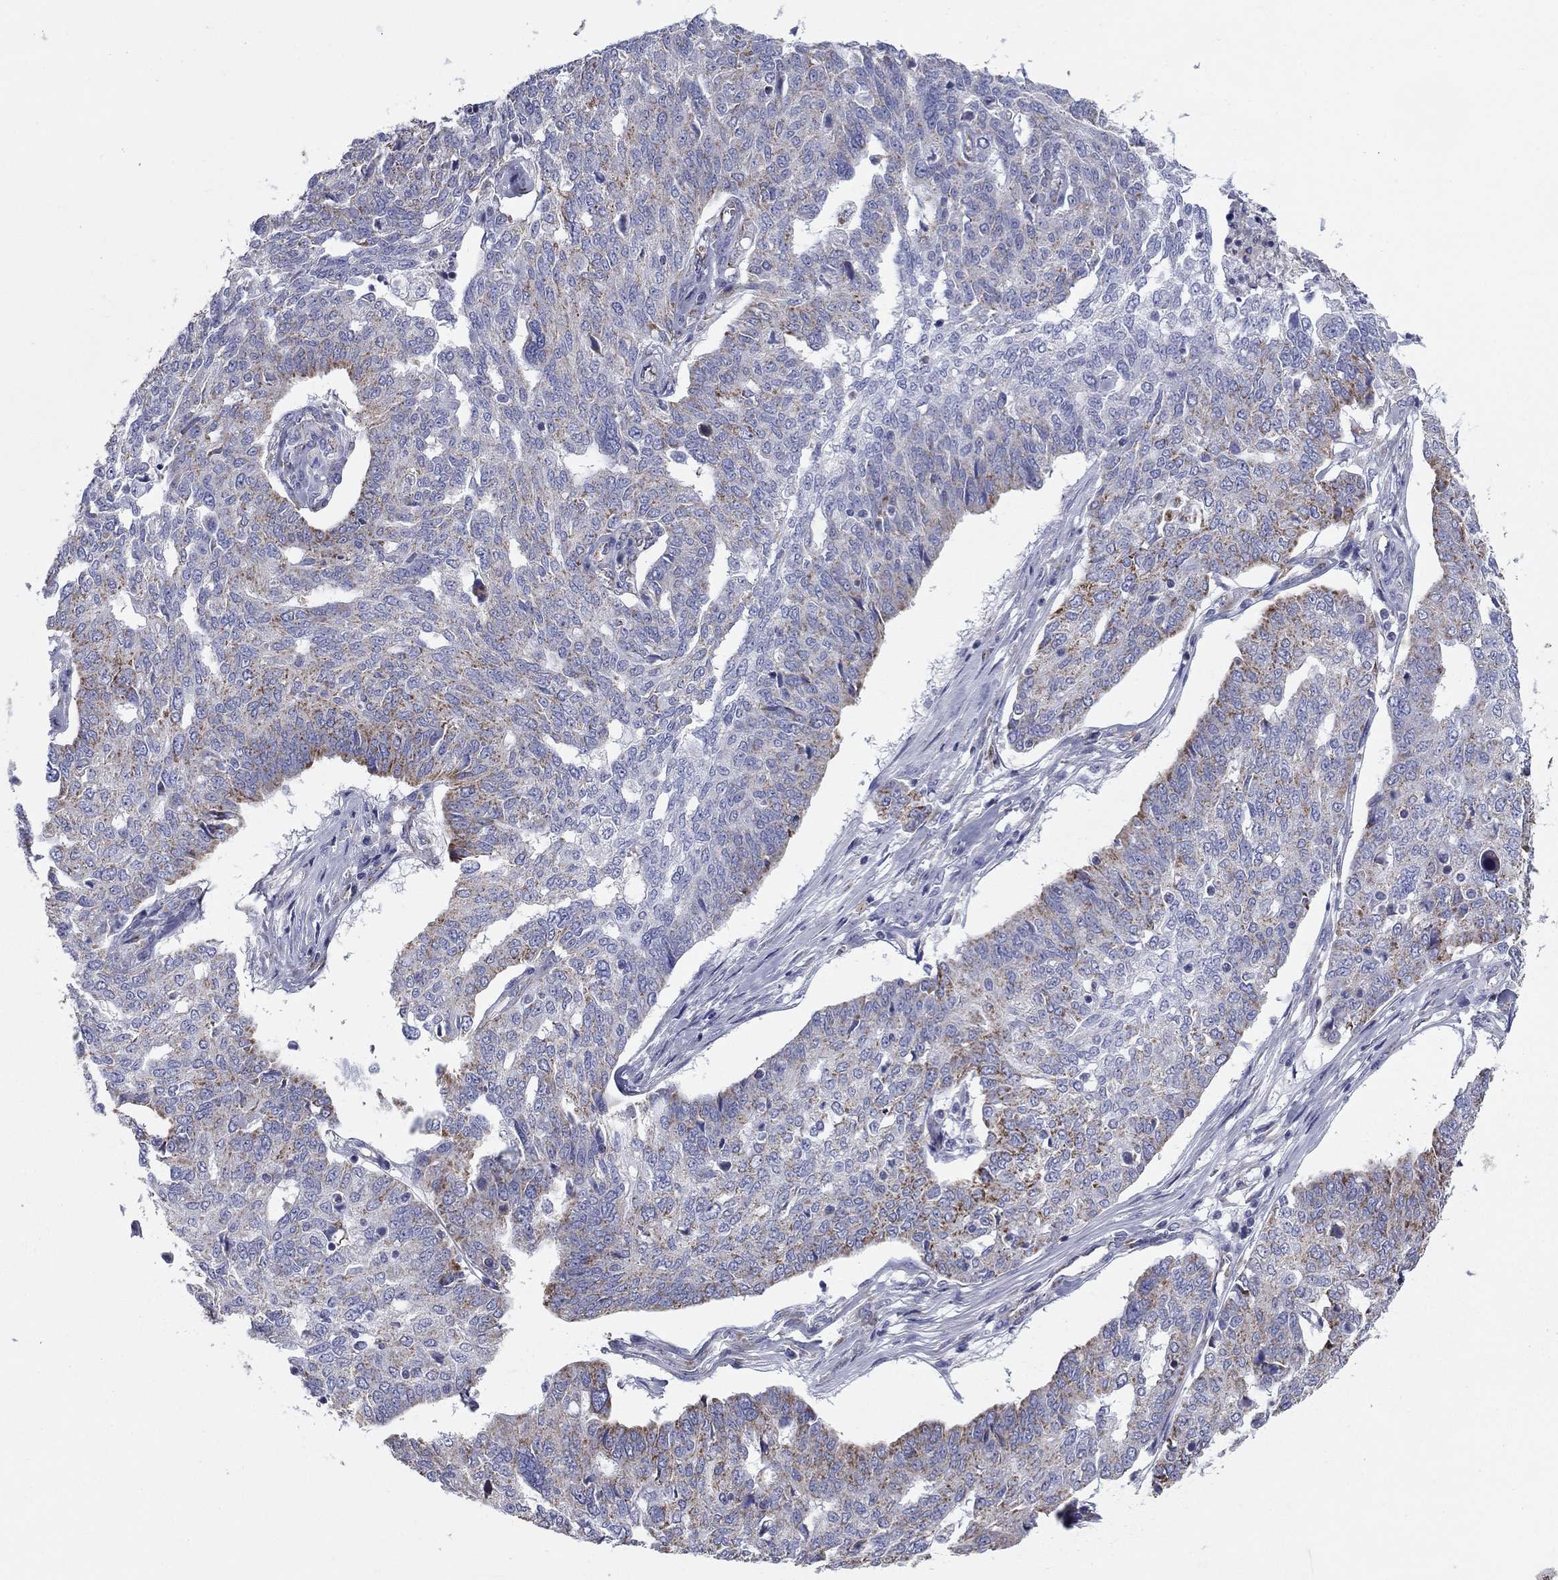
{"staining": {"intensity": "moderate", "quantity": "<25%", "location": "cytoplasmic/membranous"}, "tissue": "ovarian cancer", "cell_type": "Tumor cells", "image_type": "cancer", "snomed": [{"axis": "morphology", "description": "Cystadenocarcinoma, serous, NOS"}, {"axis": "topography", "description": "Ovary"}], "caption": "Ovarian serous cystadenocarcinoma stained with IHC demonstrates moderate cytoplasmic/membranous expression in about <25% of tumor cells. The staining is performed using DAB (3,3'-diaminobenzidine) brown chromogen to label protein expression. The nuclei are counter-stained blue using hematoxylin.", "gene": "NDUFA4L2", "patient": {"sex": "female", "age": 67}}